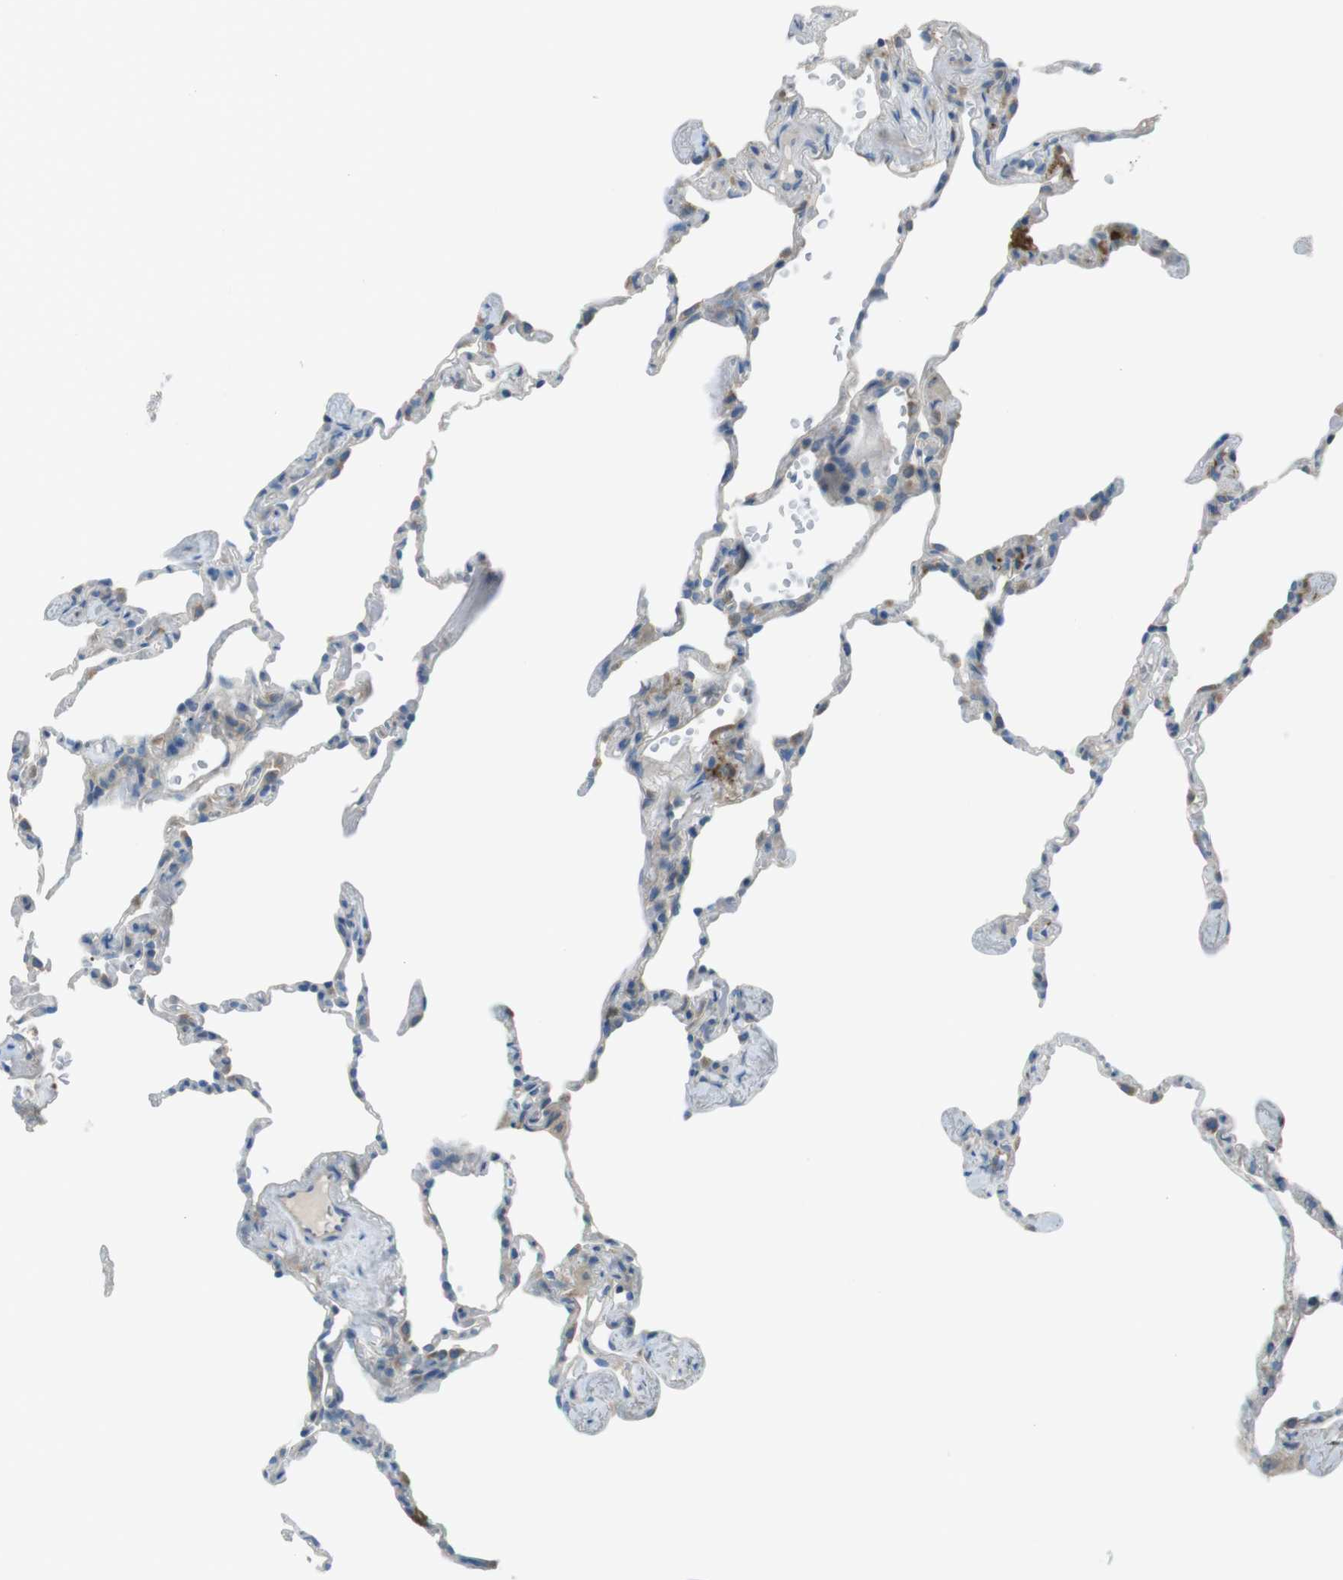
{"staining": {"intensity": "moderate", "quantity": "<25%", "location": "cytoplasmic/membranous"}, "tissue": "lung", "cell_type": "Alveolar cells", "image_type": "normal", "snomed": [{"axis": "morphology", "description": "Normal tissue, NOS"}, {"axis": "topography", "description": "Lung"}], "caption": "Immunohistochemical staining of benign lung shows <25% levels of moderate cytoplasmic/membranous protein positivity in about <25% of alveolar cells.", "gene": "TMEM41B", "patient": {"sex": "male", "age": 59}}